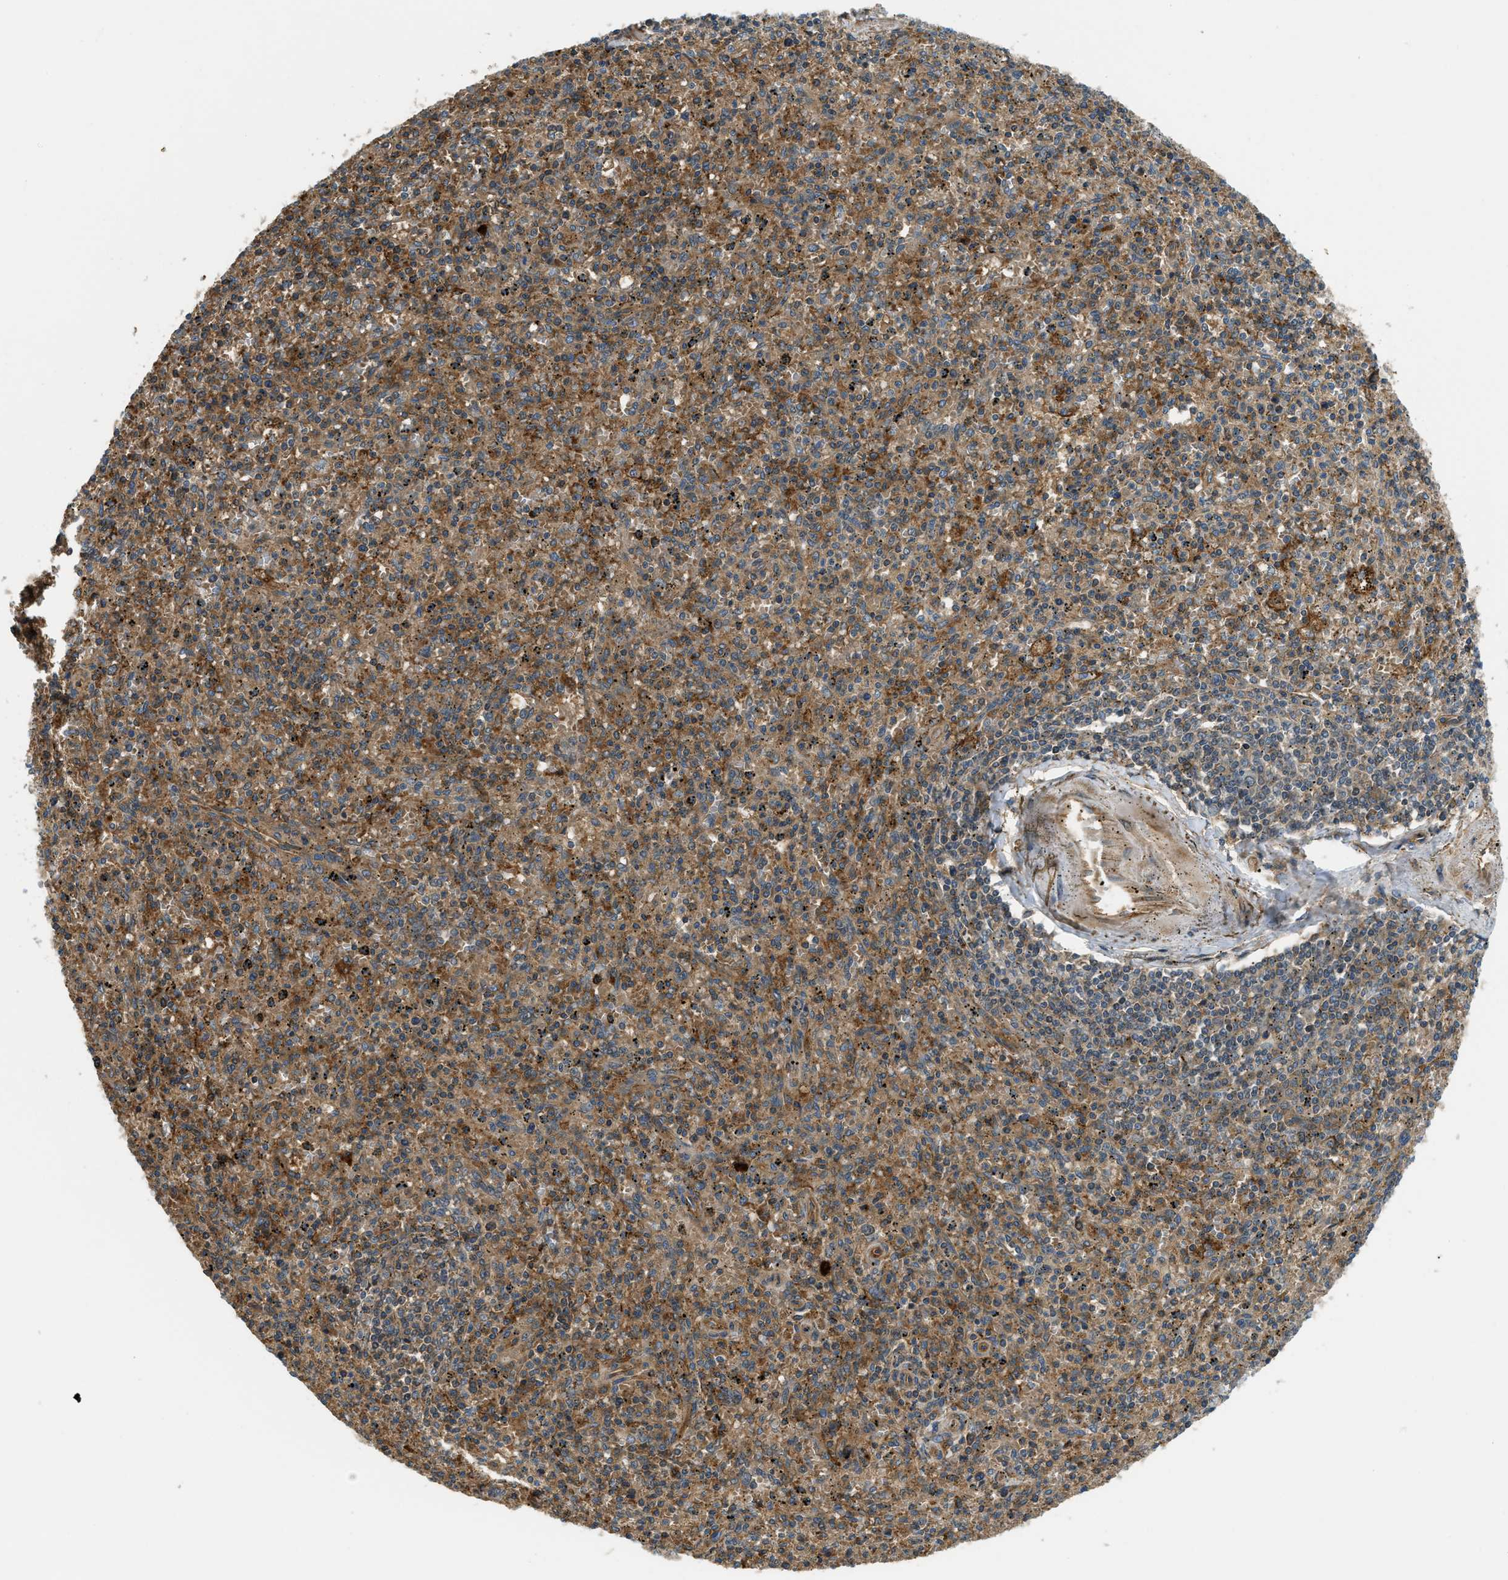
{"staining": {"intensity": "moderate", "quantity": ">75%", "location": "cytoplasmic/membranous"}, "tissue": "spleen", "cell_type": "Cells in red pulp", "image_type": "normal", "snomed": [{"axis": "morphology", "description": "Normal tissue, NOS"}, {"axis": "topography", "description": "Spleen"}], "caption": "Spleen stained for a protein shows moderate cytoplasmic/membranous positivity in cells in red pulp.", "gene": "BAG4", "patient": {"sex": "male", "age": 72}}